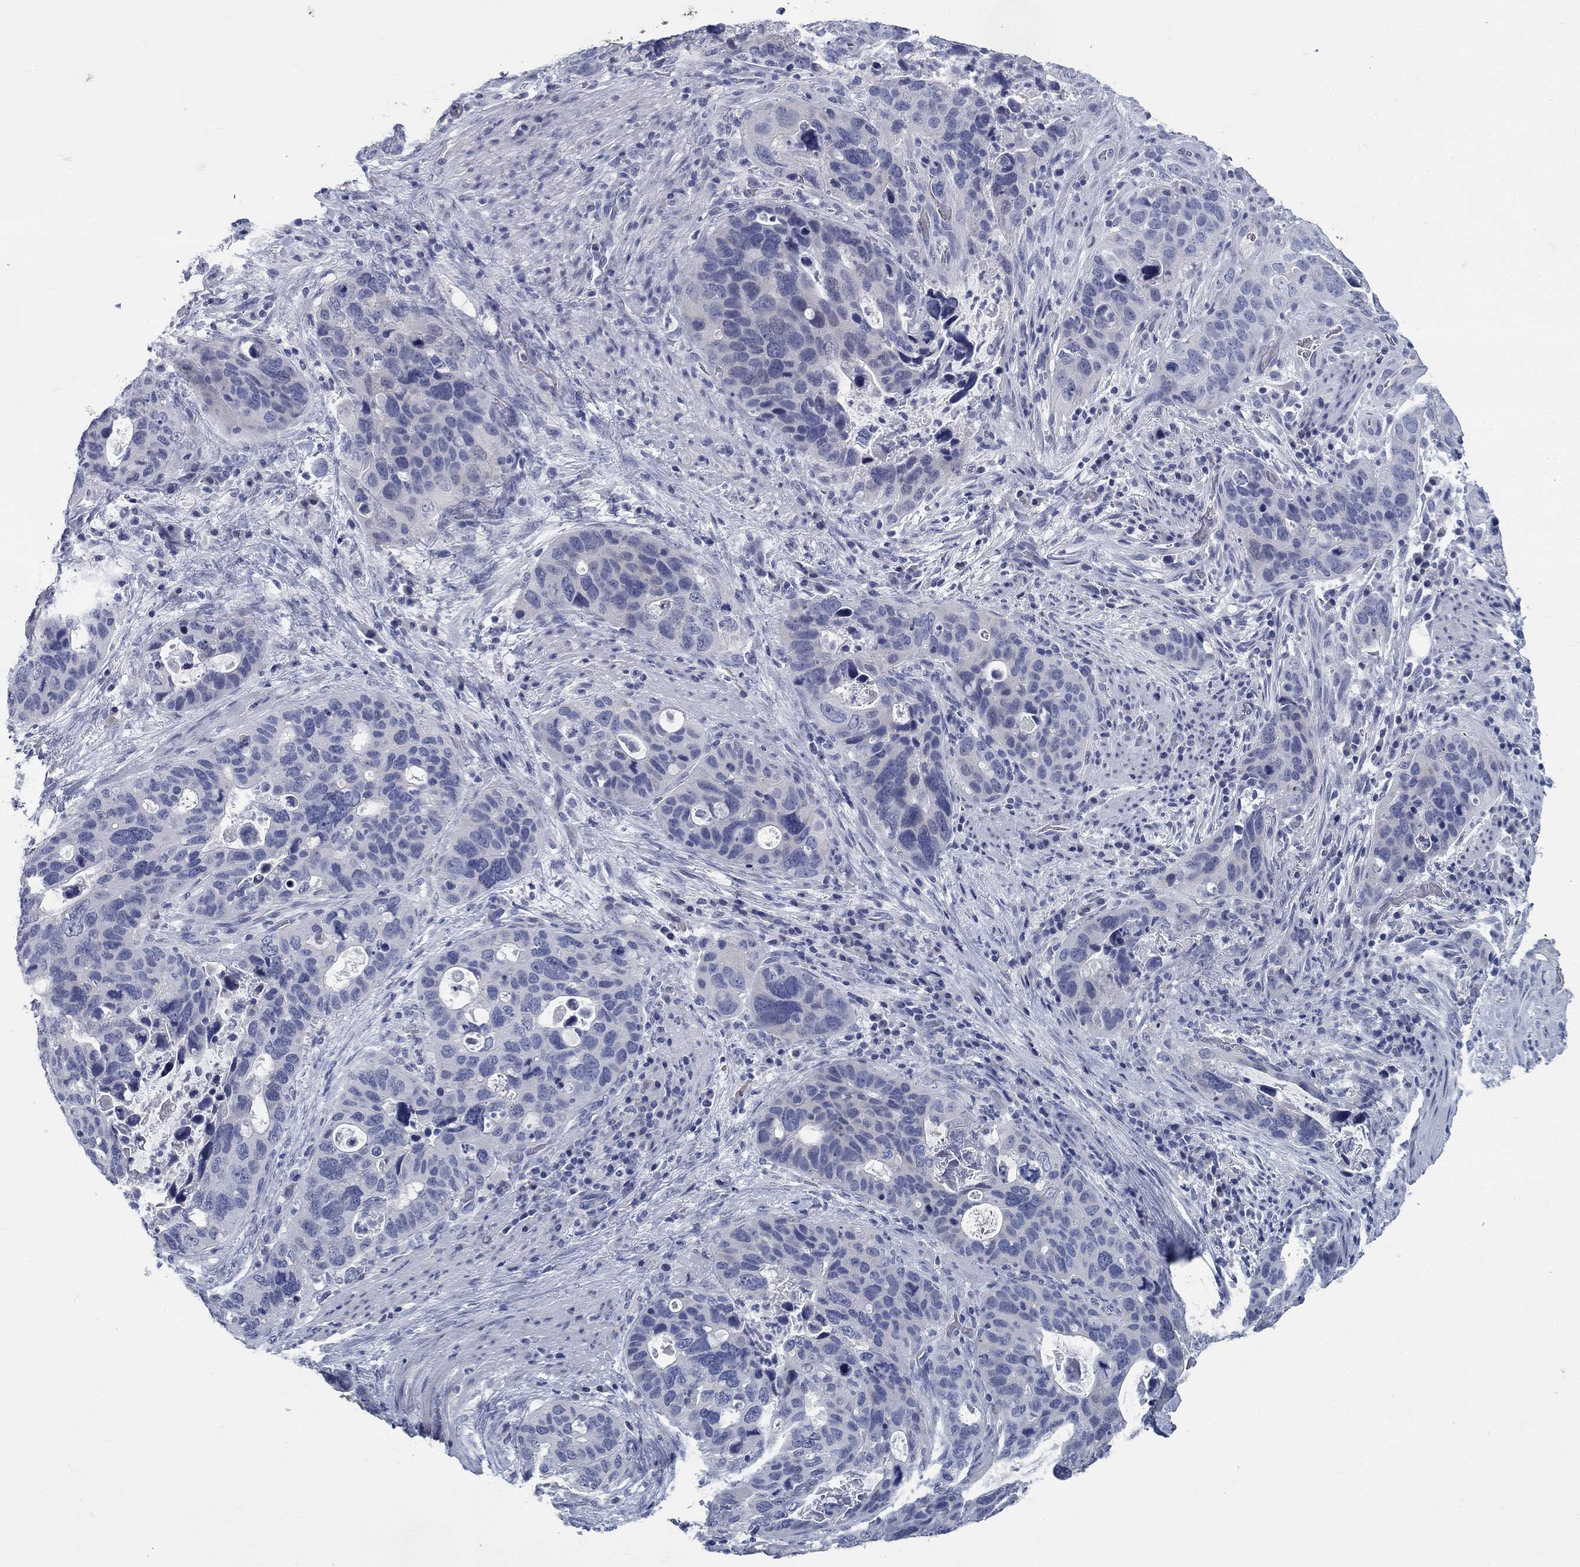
{"staining": {"intensity": "negative", "quantity": "none", "location": "none"}, "tissue": "stomach cancer", "cell_type": "Tumor cells", "image_type": "cancer", "snomed": [{"axis": "morphology", "description": "Adenocarcinoma, NOS"}, {"axis": "topography", "description": "Stomach"}], "caption": "Immunohistochemistry of human stomach adenocarcinoma demonstrates no positivity in tumor cells.", "gene": "ELAVL4", "patient": {"sex": "male", "age": 54}}